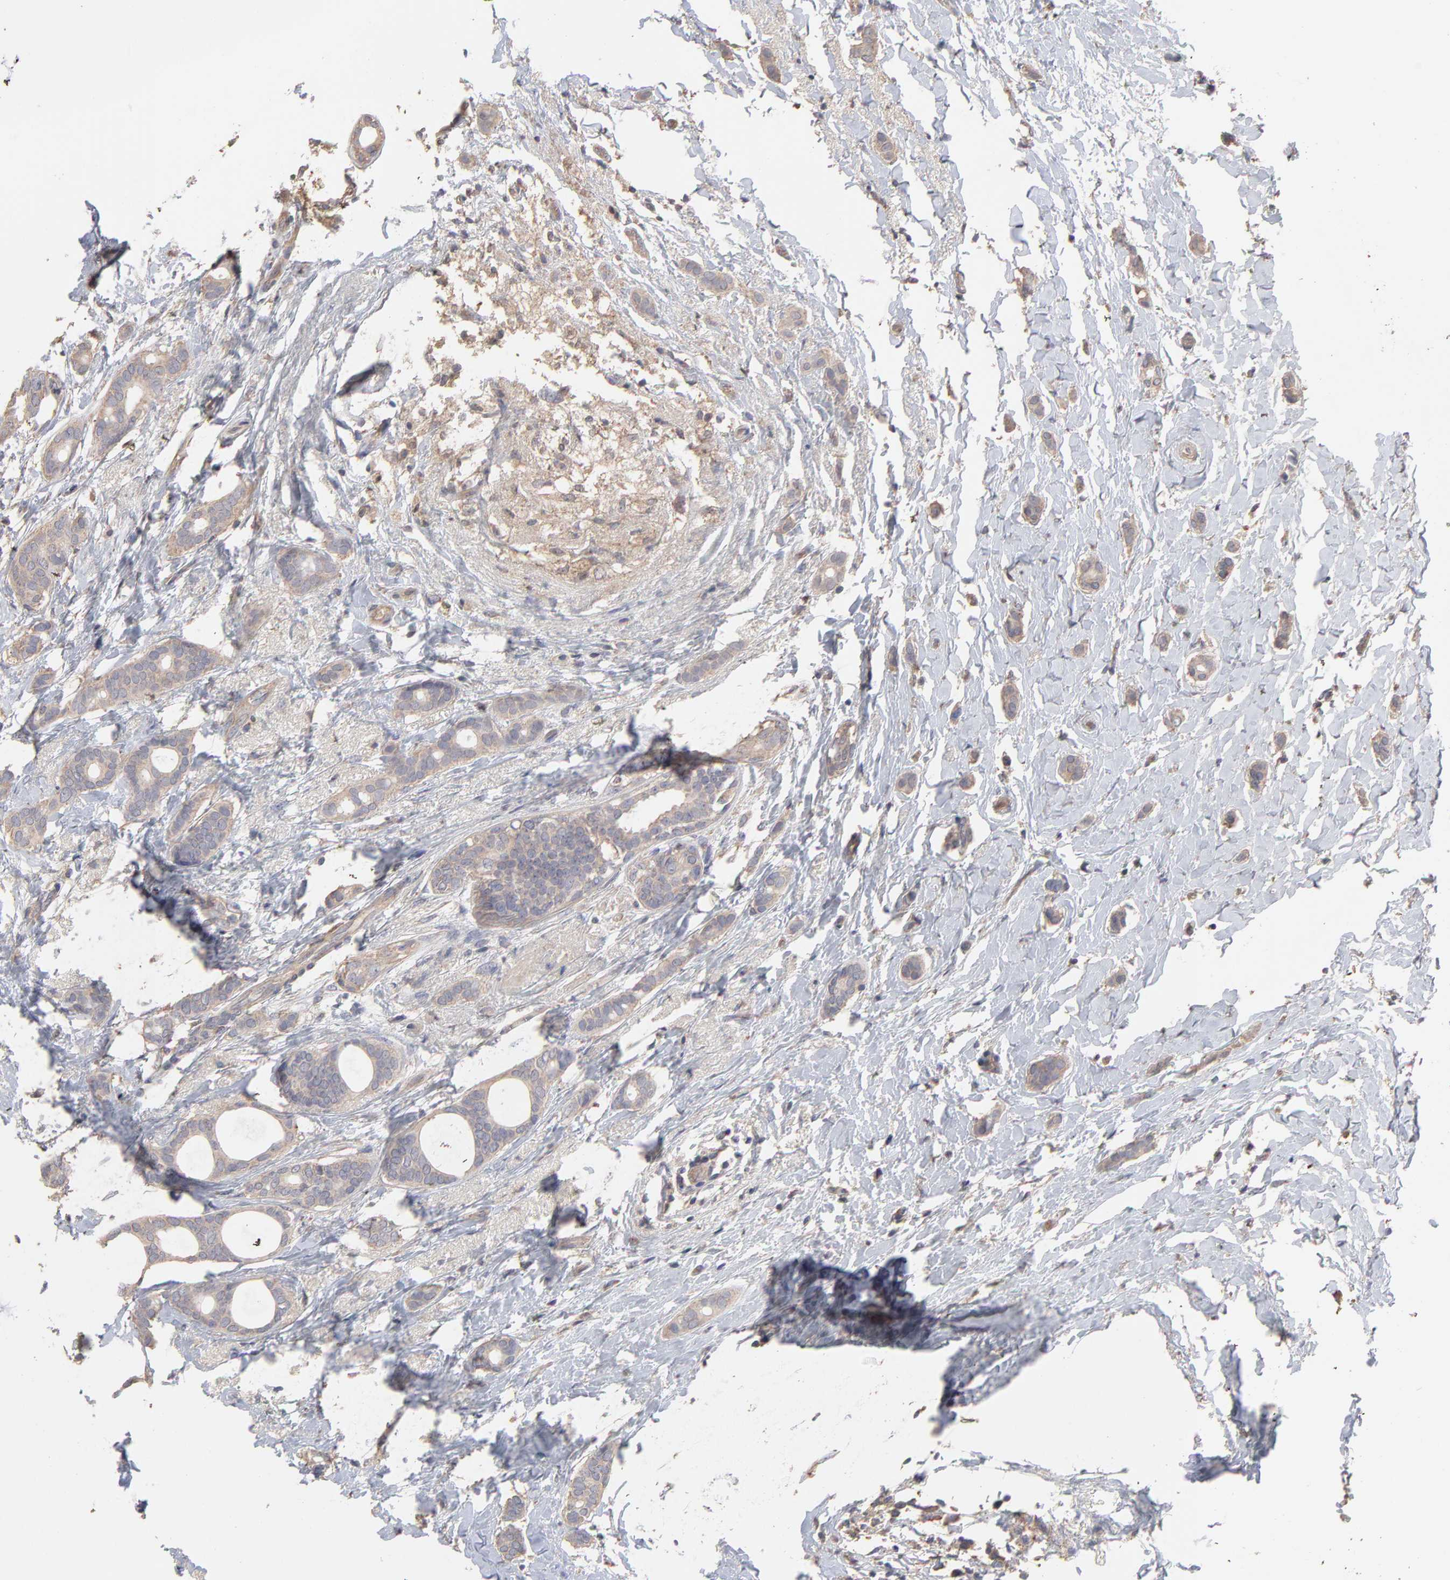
{"staining": {"intensity": "weak", "quantity": ">75%", "location": "cytoplasmic/membranous"}, "tissue": "breast cancer", "cell_type": "Tumor cells", "image_type": "cancer", "snomed": [{"axis": "morphology", "description": "Duct carcinoma"}, {"axis": "topography", "description": "Breast"}], "caption": "Weak cytoplasmic/membranous positivity for a protein is present in about >75% of tumor cells of breast cancer using immunohistochemistry (IHC).", "gene": "TANGO2", "patient": {"sex": "female", "age": 54}}